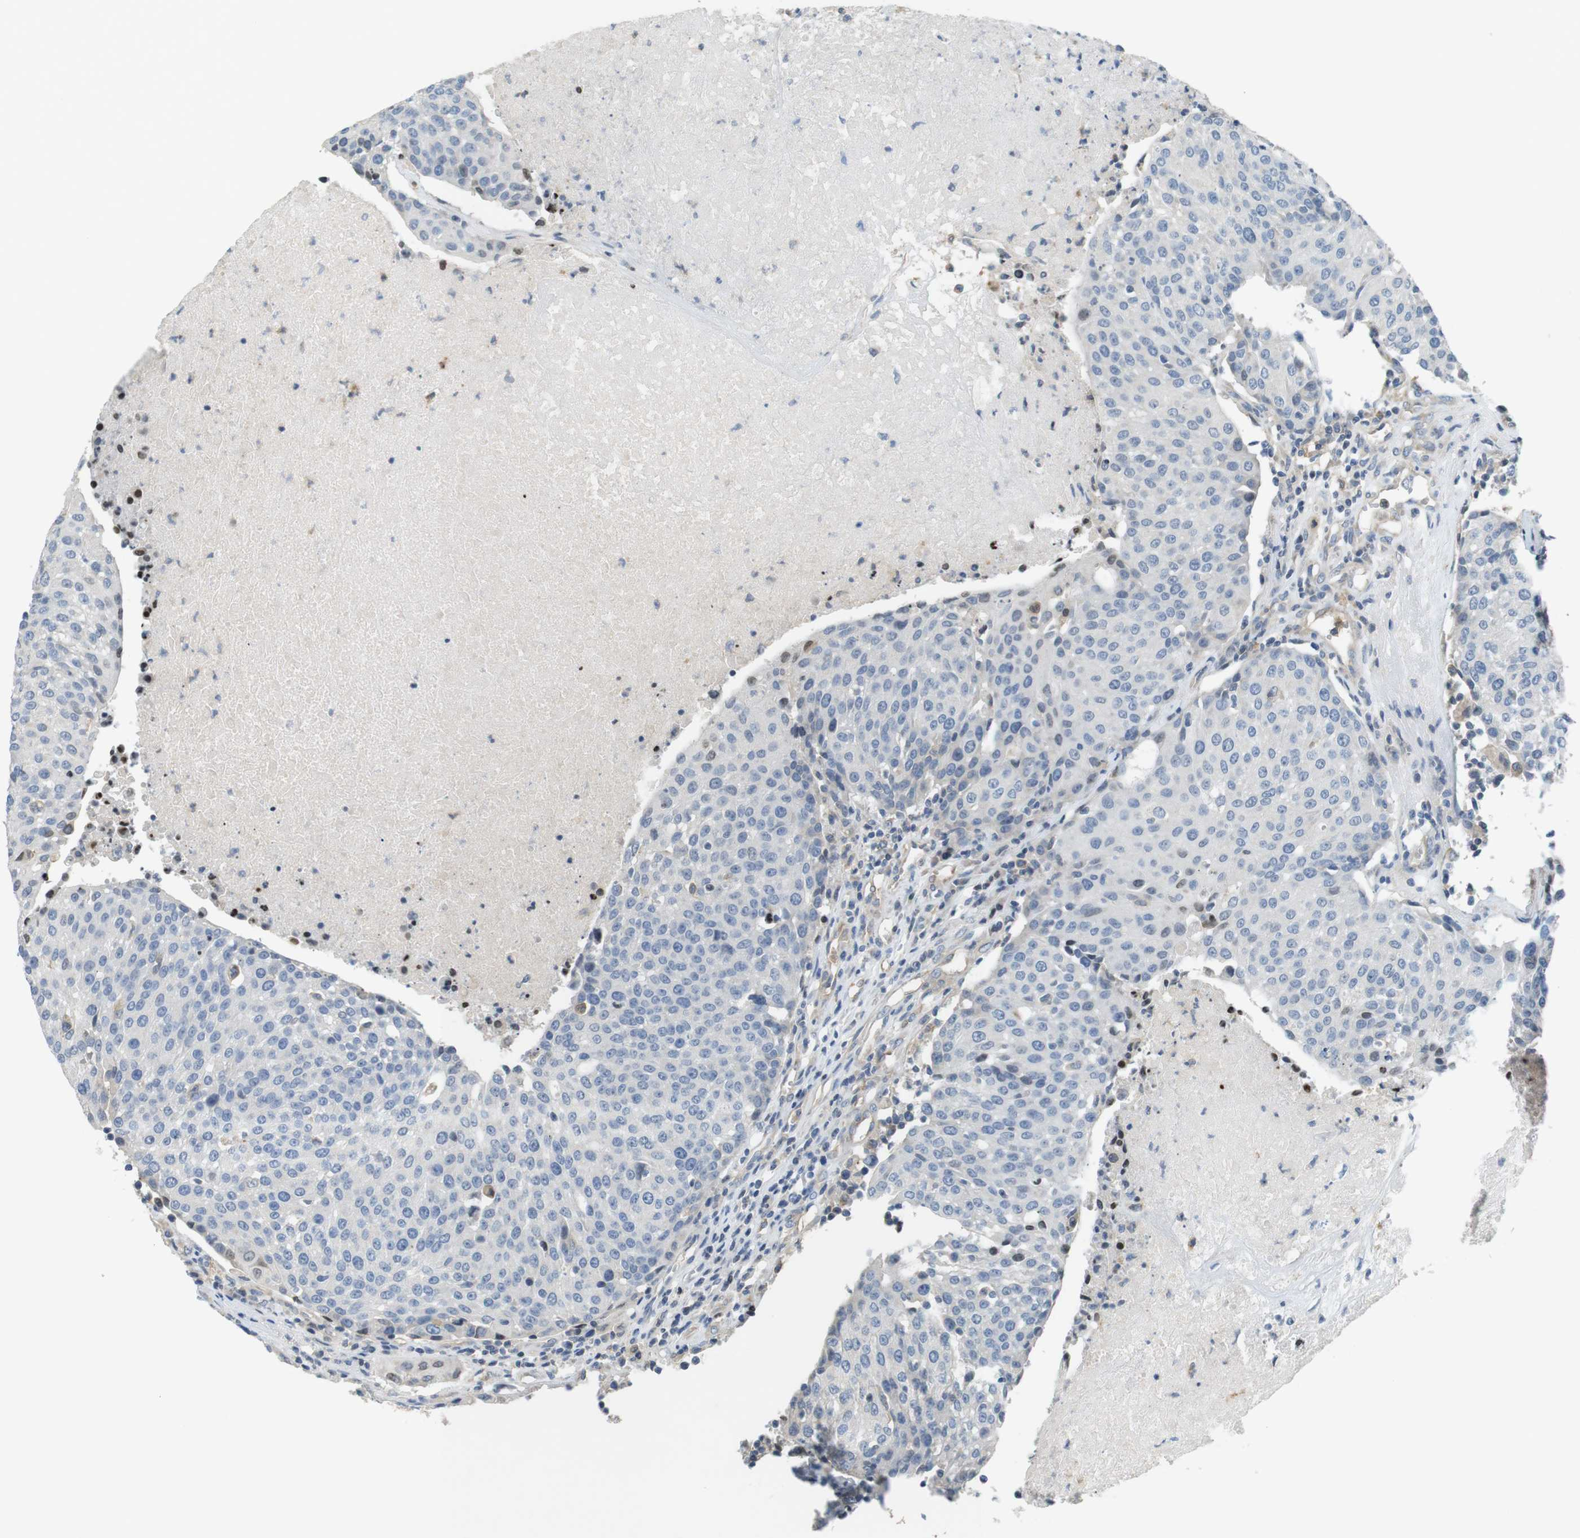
{"staining": {"intensity": "negative", "quantity": "none", "location": "none"}, "tissue": "urothelial cancer", "cell_type": "Tumor cells", "image_type": "cancer", "snomed": [{"axis": "morphology", "description": "Urothelial carcinoma, High grade"}, {"axis": "topography", "description": "Urinary bladder"}], "caption": "A histopathology image of human urothelial cancer is negative for staining in tumor cells.", "gene": "PCDH10", "patient": {"sex": "female", "age": 85}}